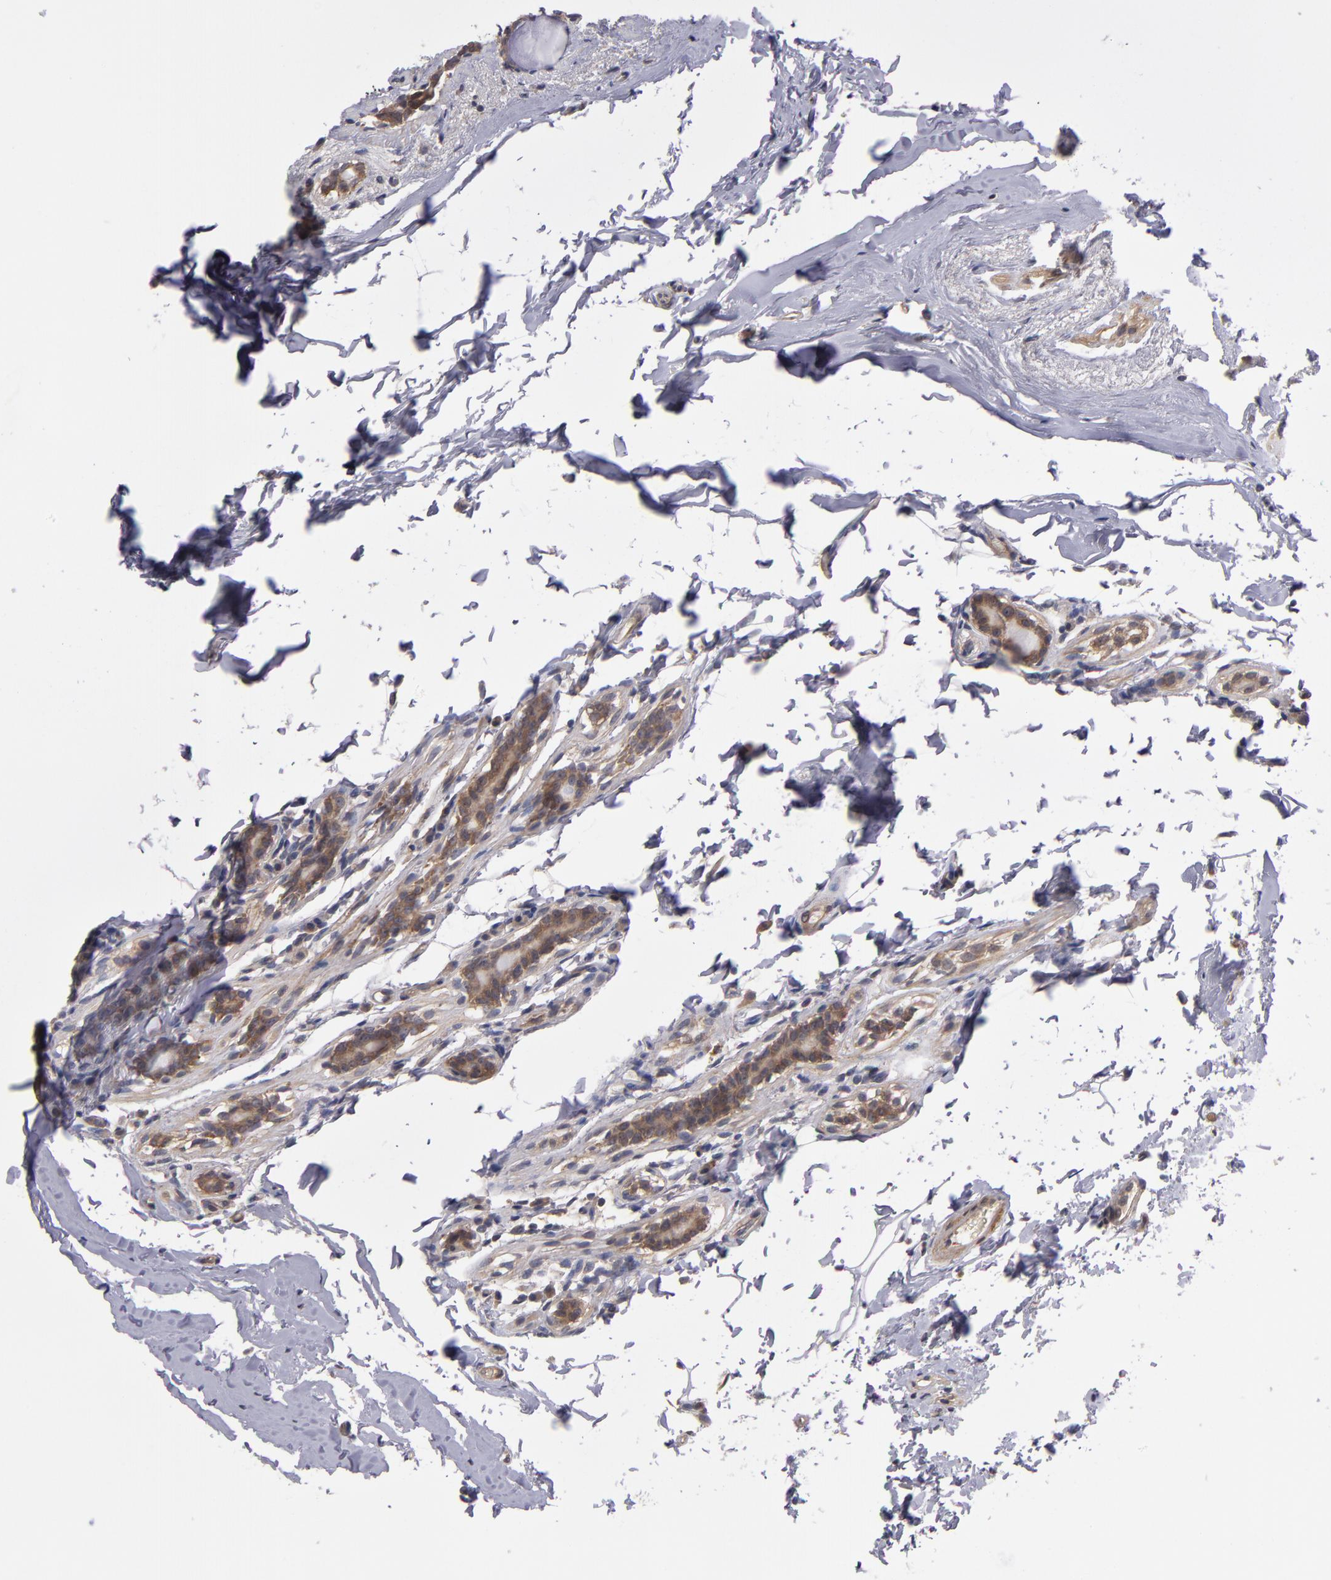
{"staining": {"intensity": "weak", "quantity": ">75%", "location": "cytoplasmic/membranous"}, "tissue": "breast cancer", "cell_type": "Tumor cells", "image_type": "cancer", "snomed": [{"axis": "morphology", "description": "Lobular carcinoma"}, {"axis": "topography", "description": "Breast"}], "caption": "Immunohistochemistry photomicrograph of human breast lobular carcinoma stained for a protein (brown), which displays low levels of weak cytoplasmic/membranous expression in approximately >75% of tumor cells.", "gene": "CTSO", "patient": {"sex": "female", "age": 55}}